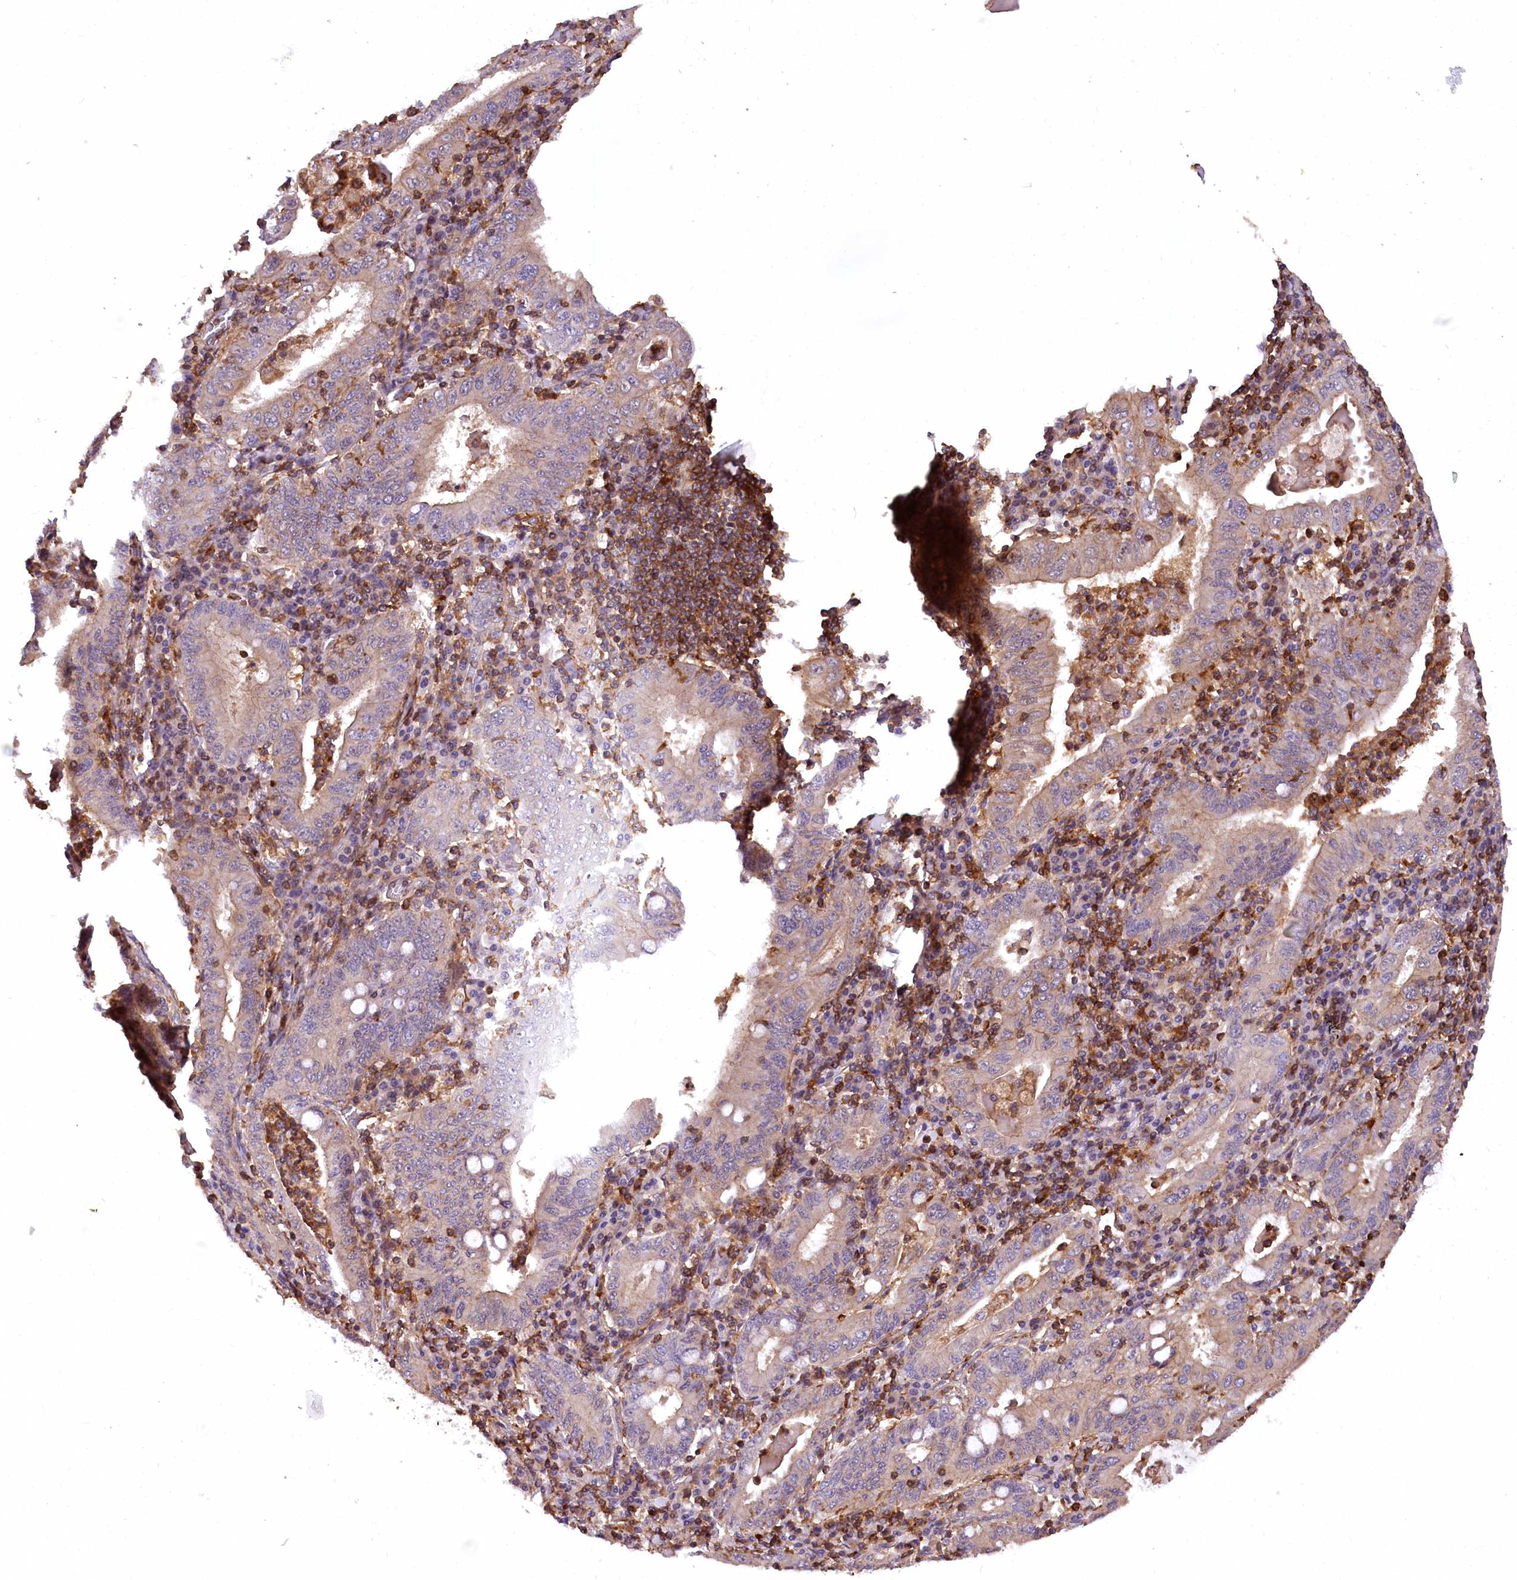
{"staining": {"intensity": "weak", "quantity": "25%-75%", "location": "cytoplasmic/membranous"}, "tissue": "stomach cancer", "cell_type": "Tumor cells", "image_type": "cancer", "snomed": [{"axis": "morphology", "description": "Normal tissue, NOS"}, {"axis": "morphology", "description": "Adenocarcinoma, NOS"}, {"axis": "topography", "description": "Esophagus"}, {"axis": "topography", "description": "Stomach, upper"}, {"axis": "topography", "description": "Peripheral nerve tissue"}], "caption": "Stomach cancer (adenocarcinoma) stained with DAB (3,3'-diaminobenzidine) immunohistochemistry displays low levels of weak cytoplasmic/membranous positivity in about 25%-75% of tumor cells. The staining was performed using DAB to visualize the protein expression in brown, while the nuclei were stained in blue with hematoxylin (Magnification: 20x).", "gene": "DPP3", "patient": {"sex": "male", "age": 62}}